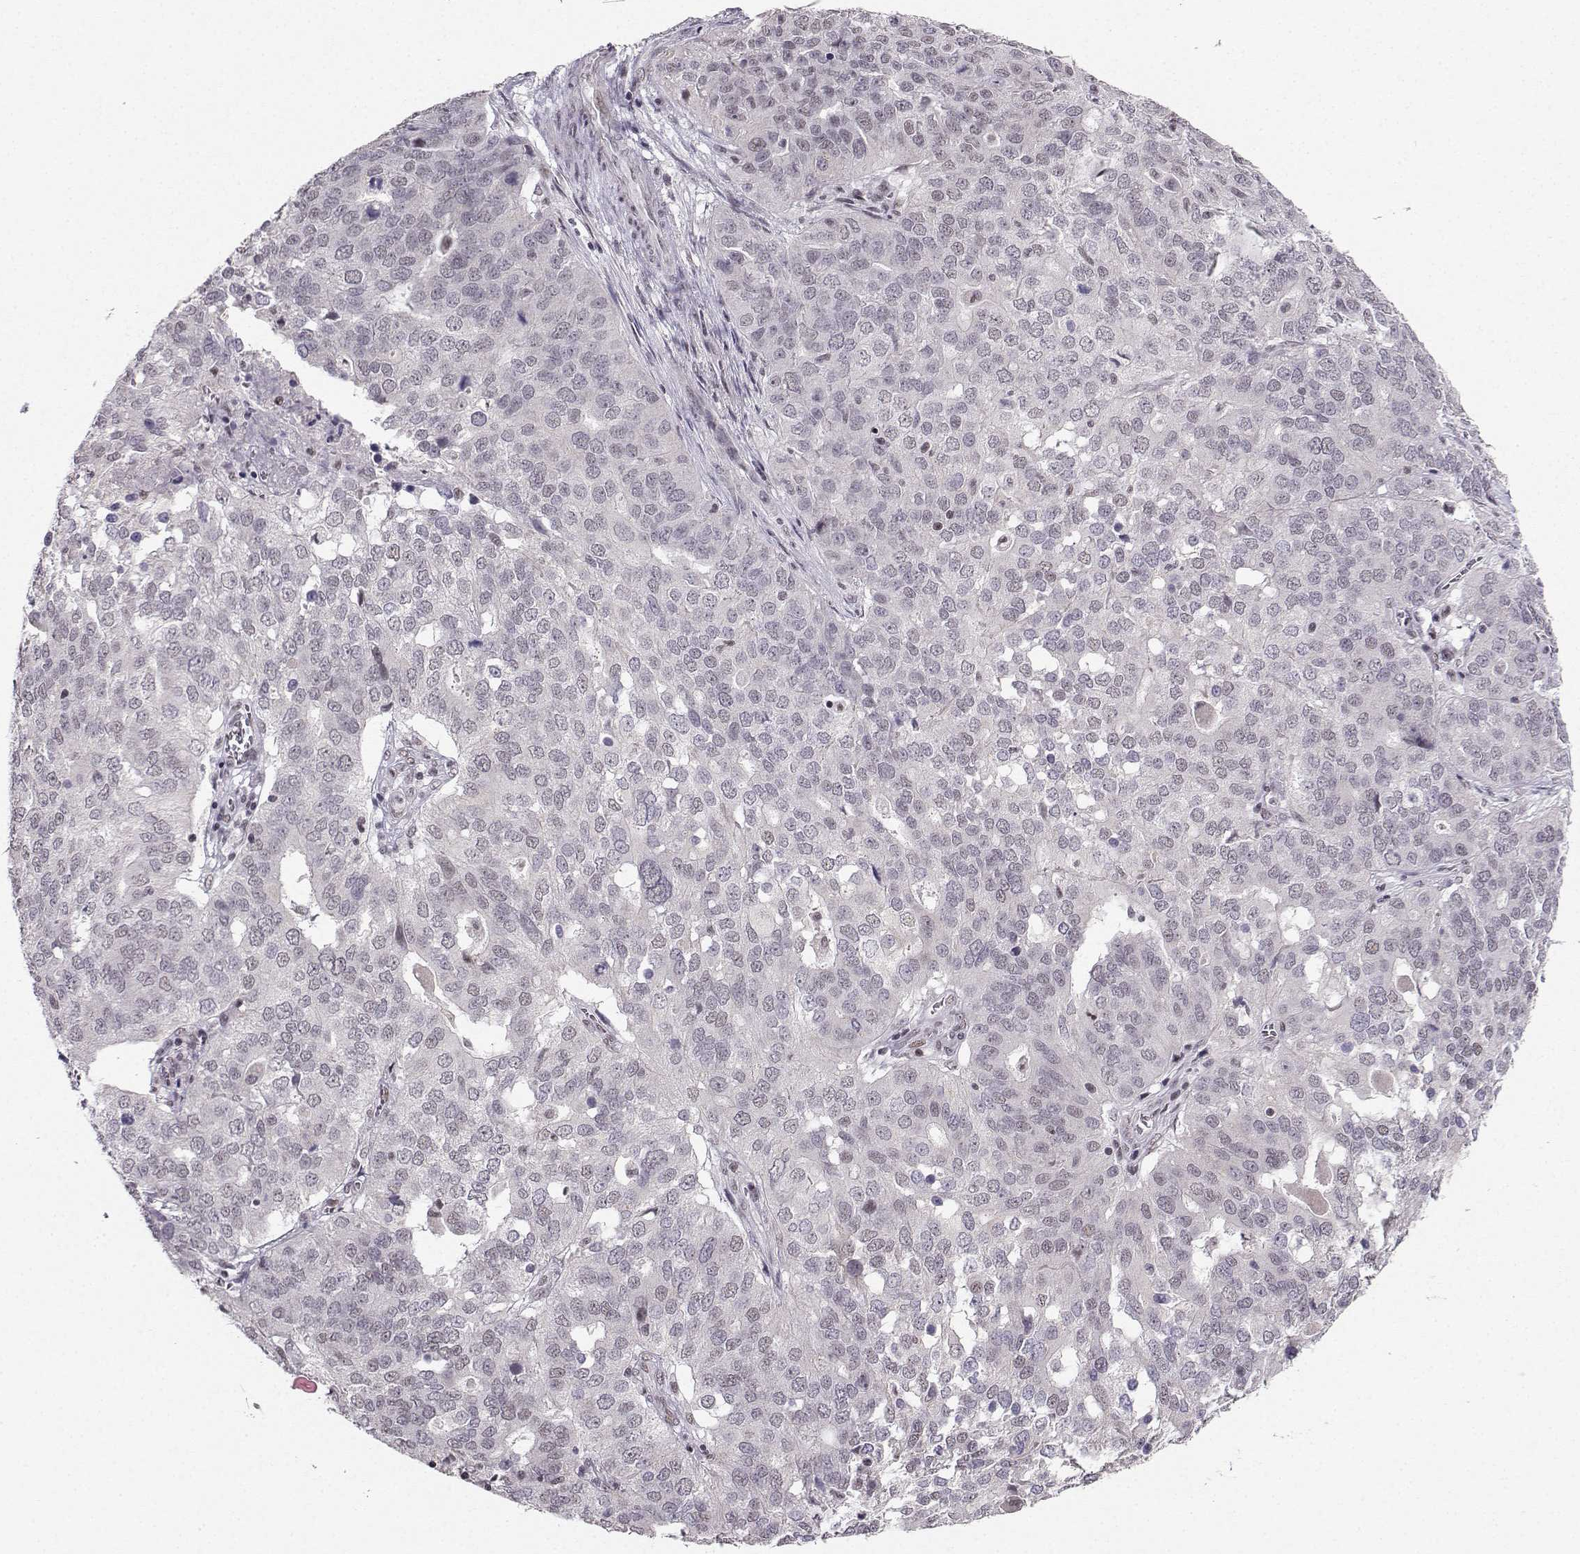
{"staining": {"intensity": "negative", "quantity": "none", "location": "none"}, "tissue": "ovarian cancer", "cell_type": "Tumor cells", "image_type": "cancer", "snomed": [{"axis": "morphology", "description": "Carcinoma, endometroid"}, {"axis": "topography", "description": "Soft tissue"}, {"axis": "topography", "description": "Ovary"}], "caption": "Tumor cells are negative for protein expression in human endometroid carcinoma (ovarian).", "gene": "LIN28A", "patient": {"sex": "female", "age": 52}}